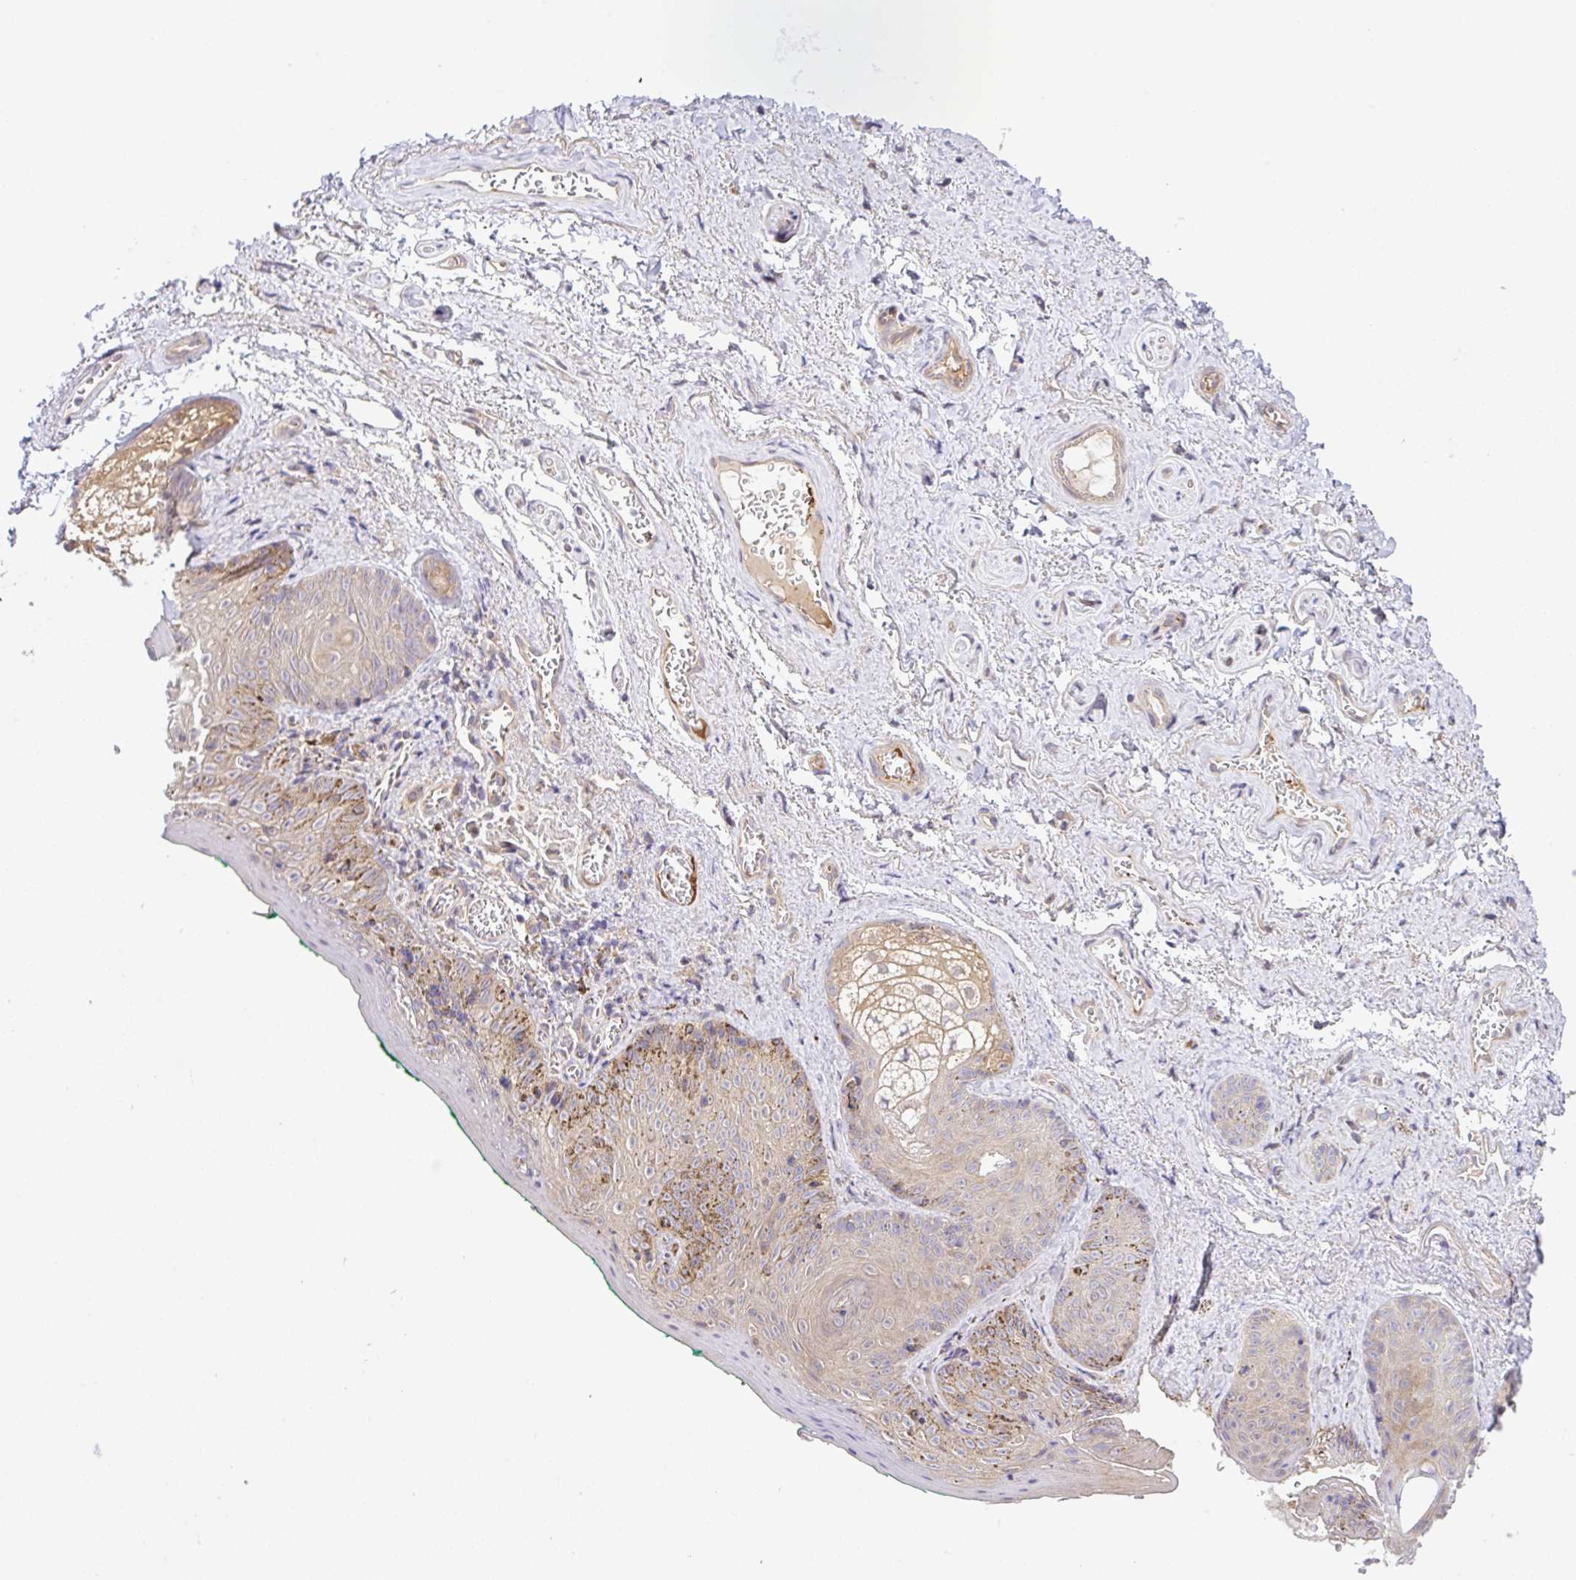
{"staining": {"intensity": "moderate", "quantity": "25%-75%", "location": "cytoplasmic/membranous"}, "tissue": "vagina", "cell_type": "Squamous epithelial cells", "image_type": "normal", "snomed": [{"axis": "morphology", "description": "Normal tissue, NOS"}, {"axis": "topography", "description": "Vulva"}, {"axis": "topography", "description": "Vagina"}, {"axis": "topography", "description": "Peripheral nerve tissue"}], "caption": "The image demonstrates staining of unremarkable vagina, revealing moderate cytoplasmic/membranous protein expression (brown color) within squamous epithelial cells.", "gene": "UBE4A", "patient": {"sex": "female", "age": 66}}